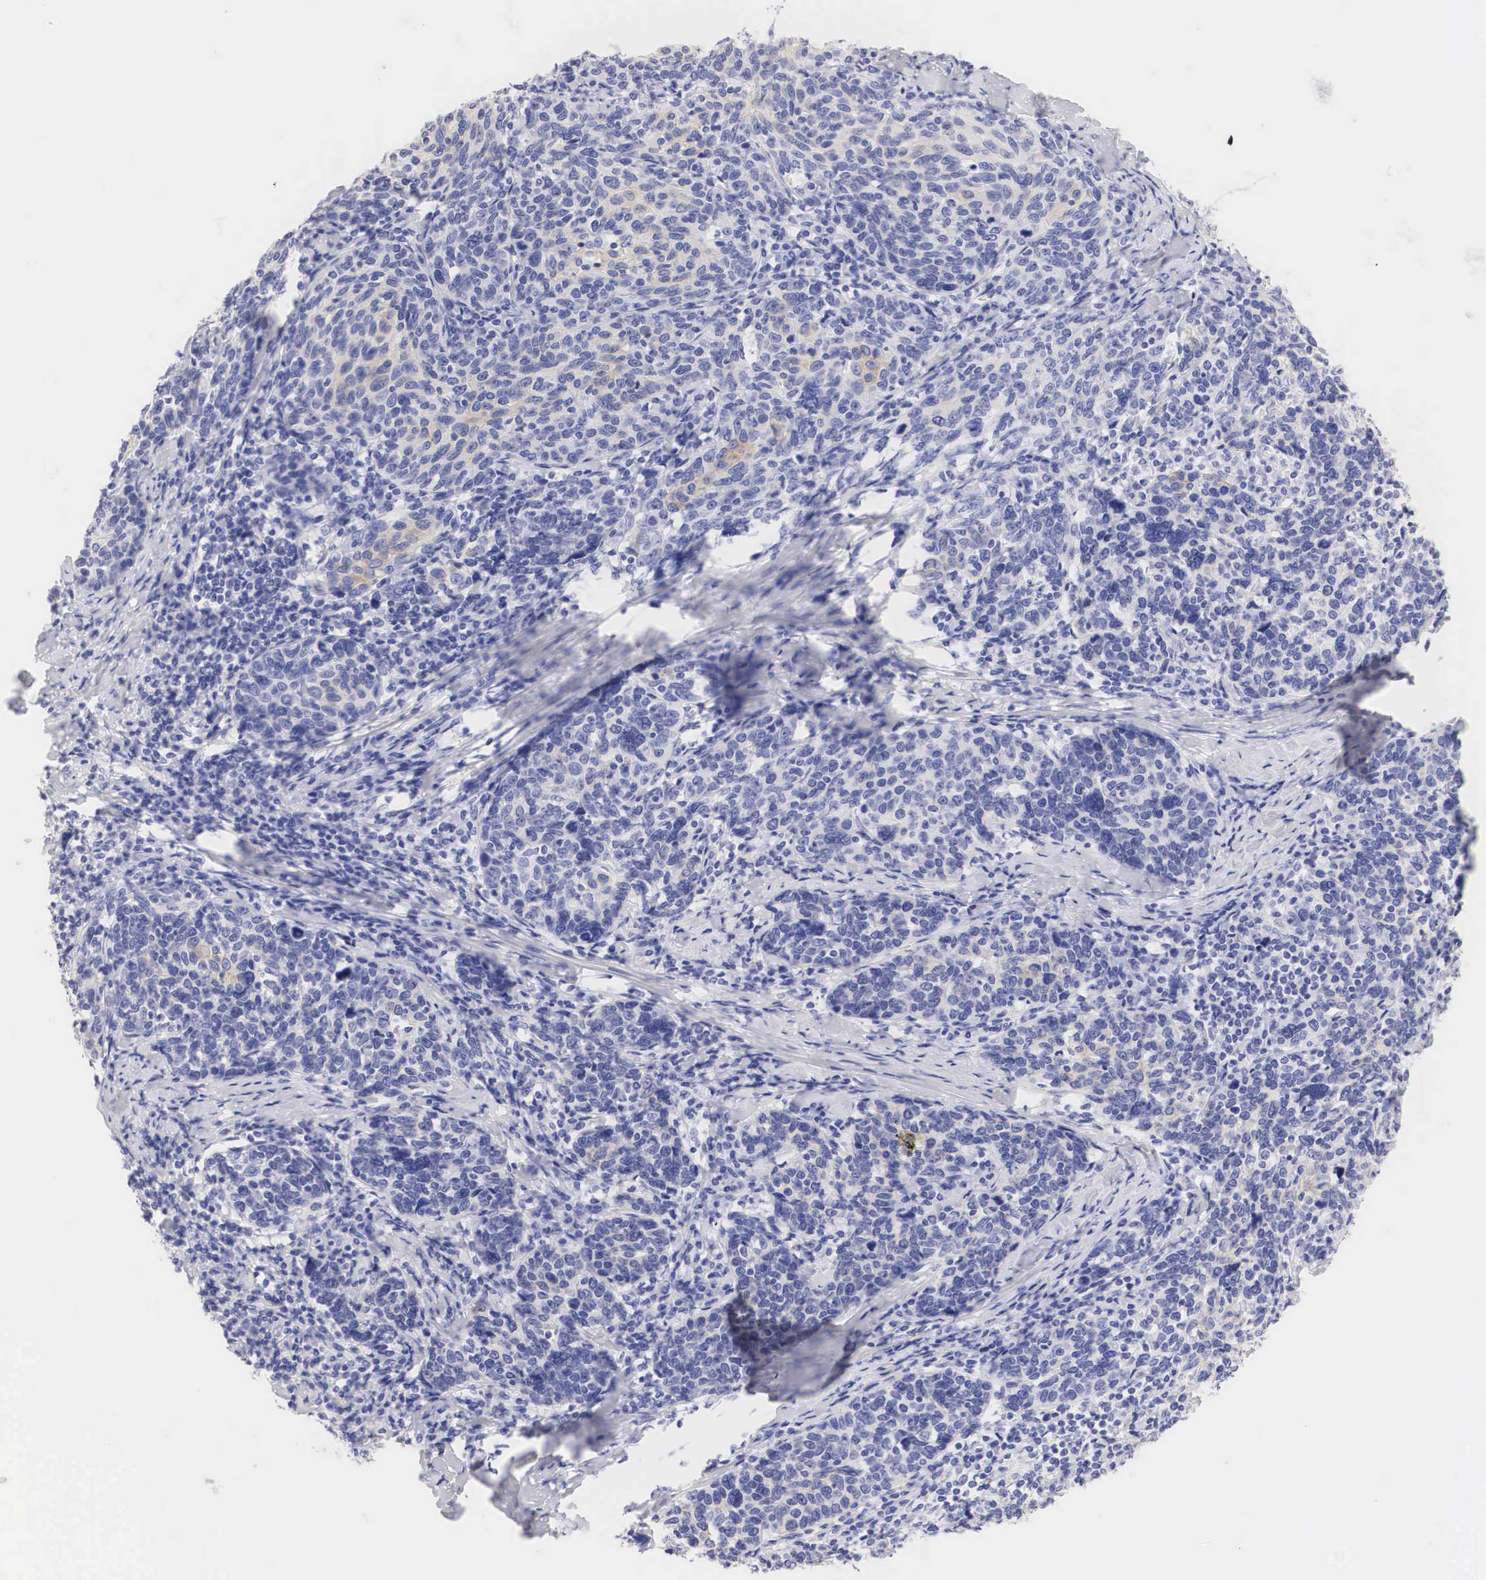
{"staining": {"intensity": "weak", "quantity": "25%-75%", "location": "cytoplasmic/membranous"}, "tissue": "cervical cancer", "cell_type": "Tumor cells", "image_type": "cancer", "snomed": [{"axis": "morphology", "description": "Squamous cell carcinoma, NOS"}, {"axis": "topography", "description": "Cervix"}], "caption": "Approximately 25%-75% of tumor cells in human cervical squamous cell carcinoma show weak cytoplasmic/membranous protein staining as visualized by brown immunohistochemical staining.", "gene": "ERBB2", "patient": {"sex": "female", "age": 41}}